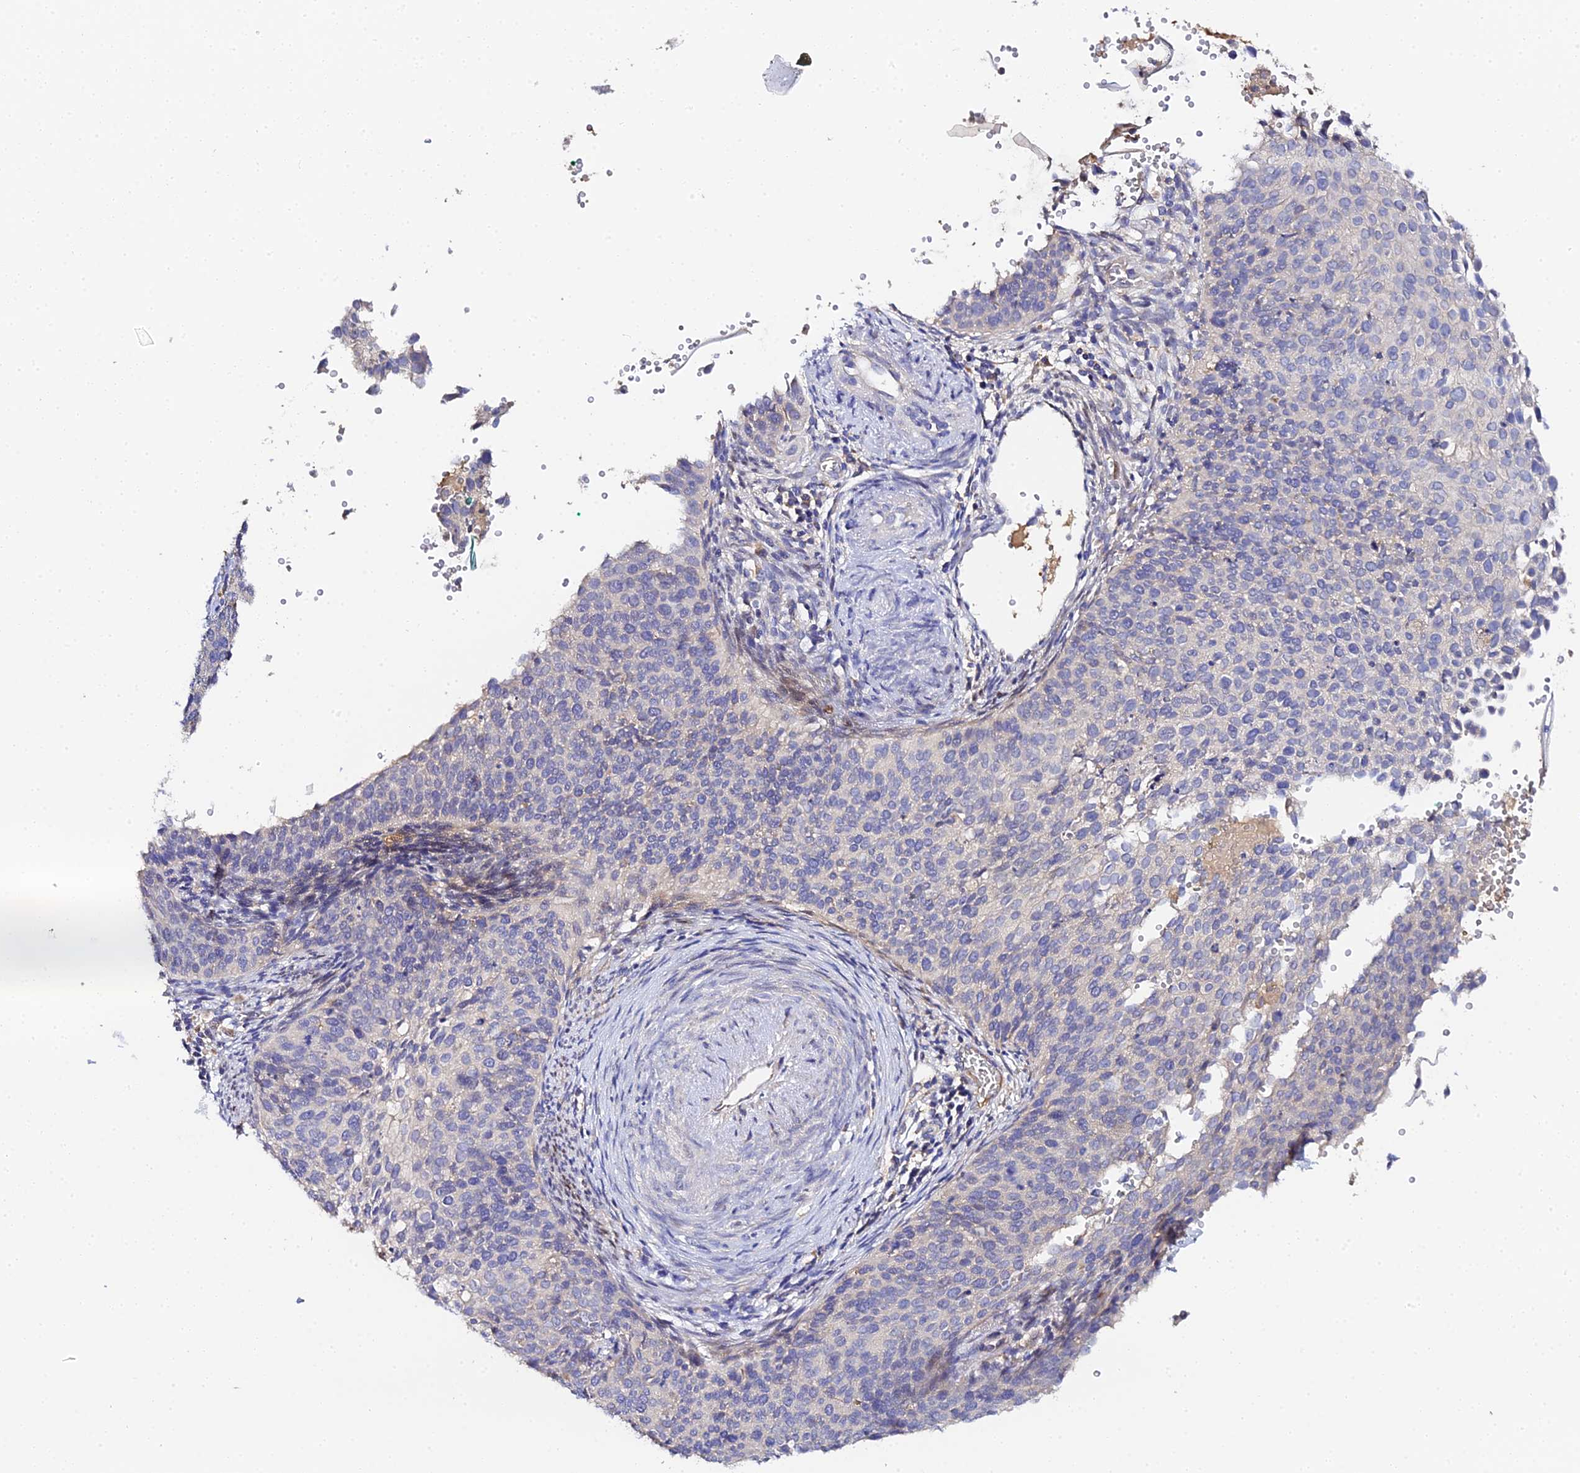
{"staining": {"intensity": "negative", "quantity": "none", "location": "none"}, "tissue": "cervical cancer", "cell_type": "Tumor cells", "image_type": "cancer", "snomed": [{"axis": "morphology", "description": "Squamous cell carcinoma, NOS"}, {"axis": "topography", "description": "Cervix"}], "caption": "Immunohistochemical staining of human squamous cell carcinoma (cervical) demonstrates no significant positivity in tumor cells.", "gene": "SCX", "patient": {"sex": "female", "age": 44}}